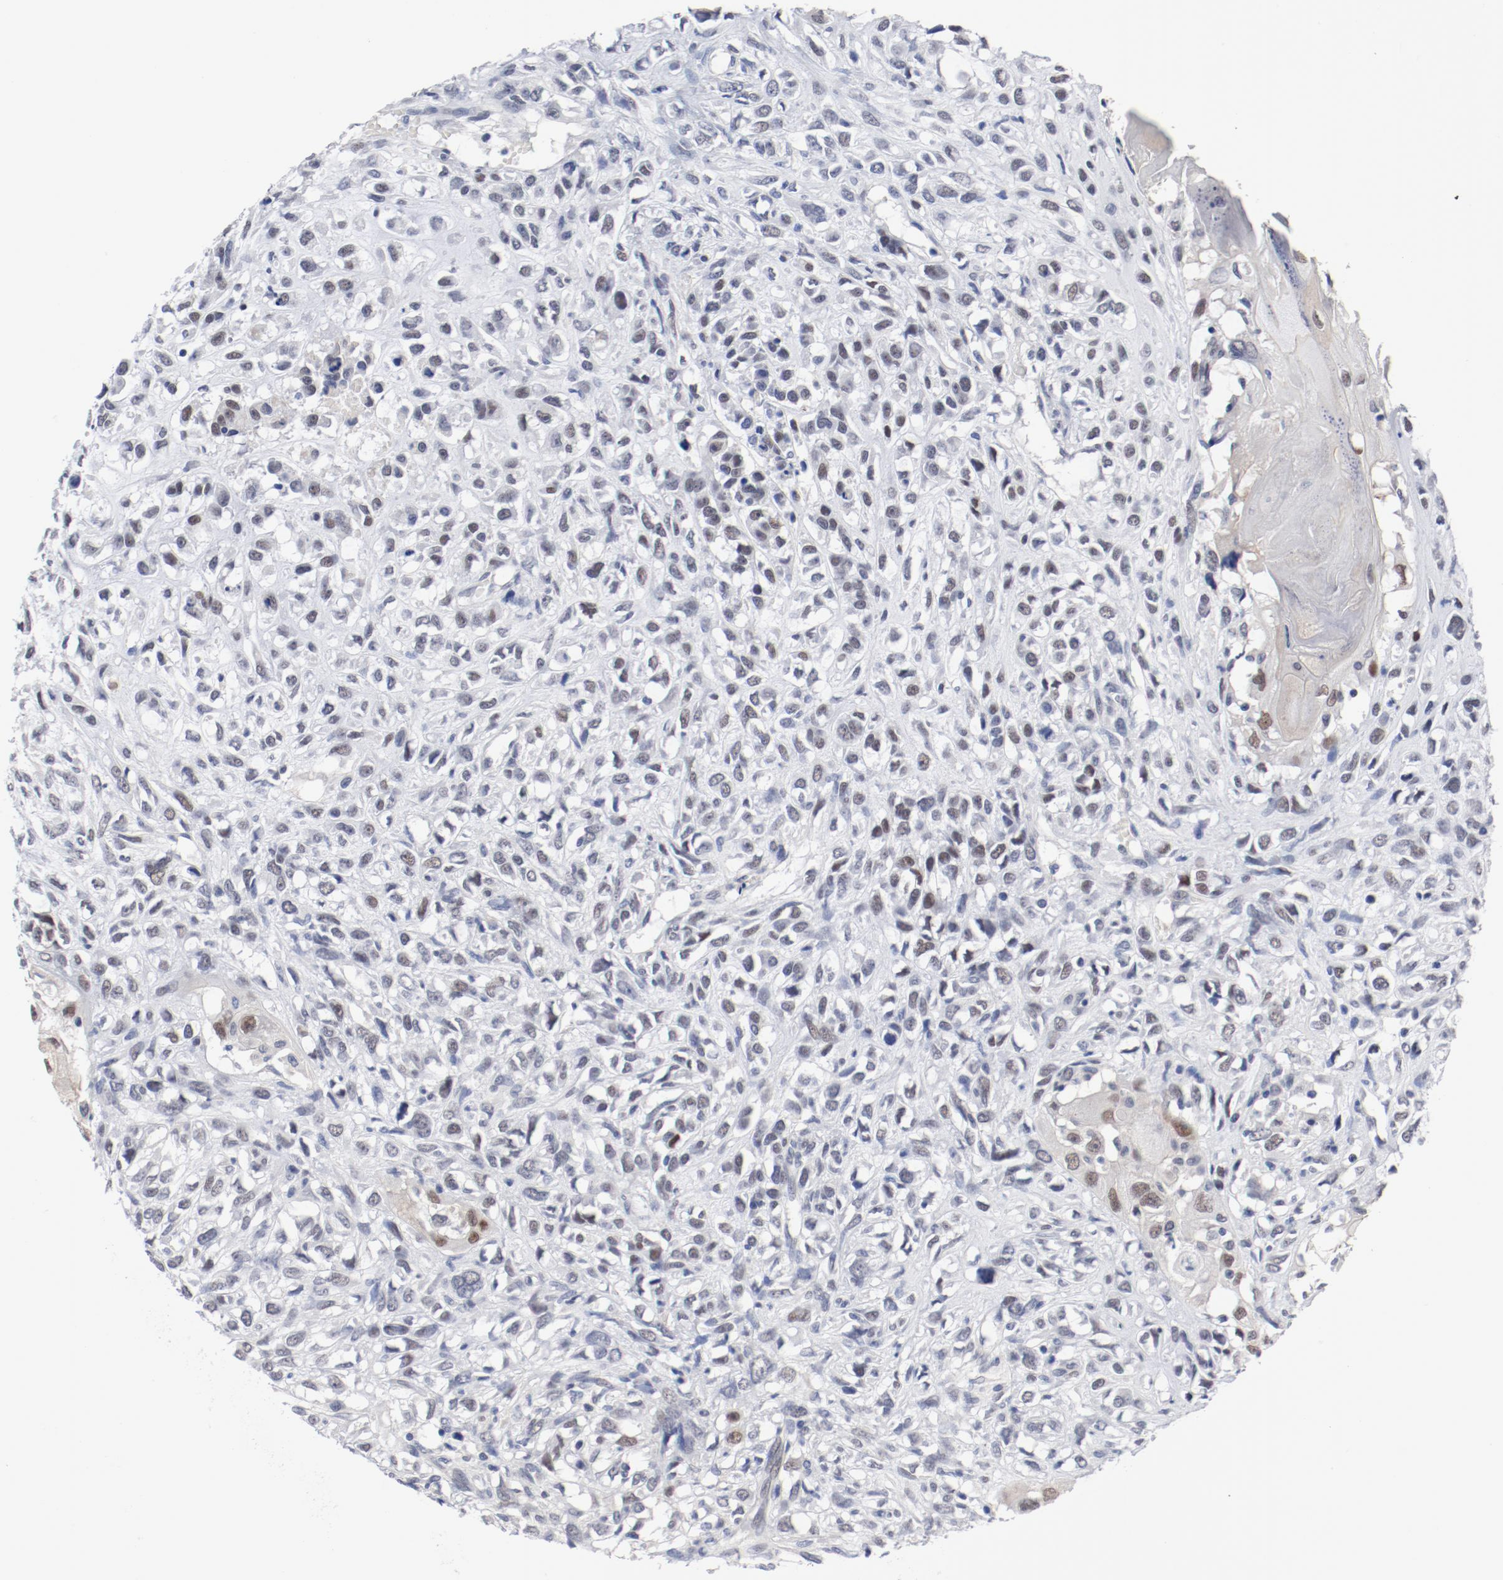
{"staining": {"intensity": "weak", "quantity": "<25%", "location": "nuclear"}, "tissue": "head and neck cancer", "cell_type": "Tumor cells", "image_type": "cancer", "snomed": [{"axis": "morphology", "description": "Necrosis, NOS"}, {"axis": "morphology", "description": "Neoplasm, malignant, NOS"}, {"axis": "topography", "description": "Salivary gland"}, {"axis": "topography", "description": "Head-Neck"}], "caption": "Head and neck cancer (neoplasm (malignant)) stained for a protein using immunohistochemistry (IHC) demonstrates no expression tumor cells.", "gene": "ANKLE2", "patient": {"sex": "male", "age": 43}}